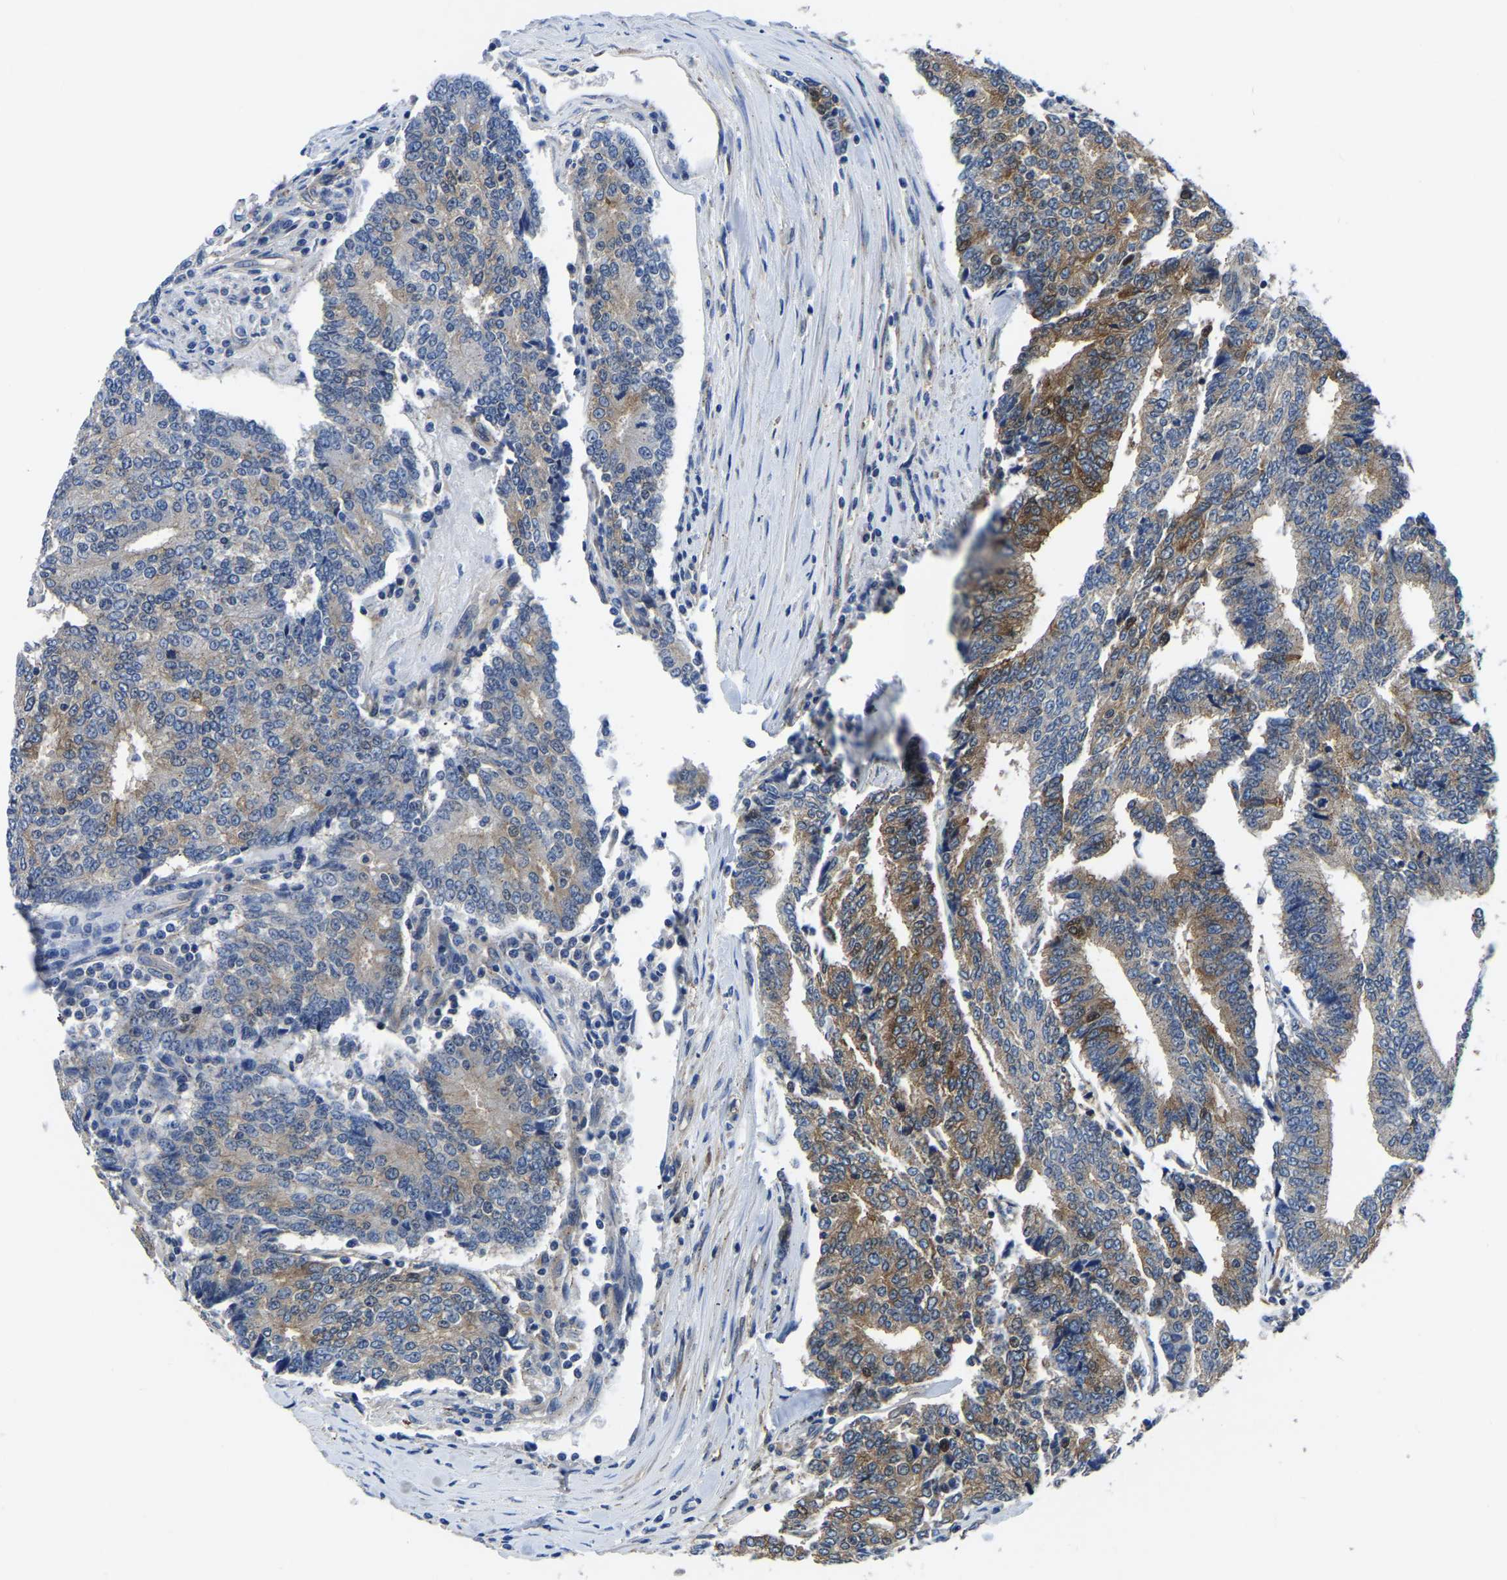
{"staining": {"intensity": "moderate", "quantity": "25%-75%", "location": "cytoplasmic/membranous"}, "tissue": "prostate cancer", "cell_type": "Tumor cells", "image_type": "cancer", "snomed": [{"axis": "morphology", "description": "Normal tissue, NOS"}, {"axis": "morphology", "description": "Adenocarcinoma, High grade"}, {"axis": "topography", "description": "Prostate"}, {"axis": "topography", "description": "Seminal veicle"}], "caption": "Moderate cytoplasmic/membranous protein expression is identified in approximately 25%-75% of tumor cells in adenocarcinoma (high-grade) (prostate).", "gene": "TFG", "patient": {"sex": "male", "age": 55}}